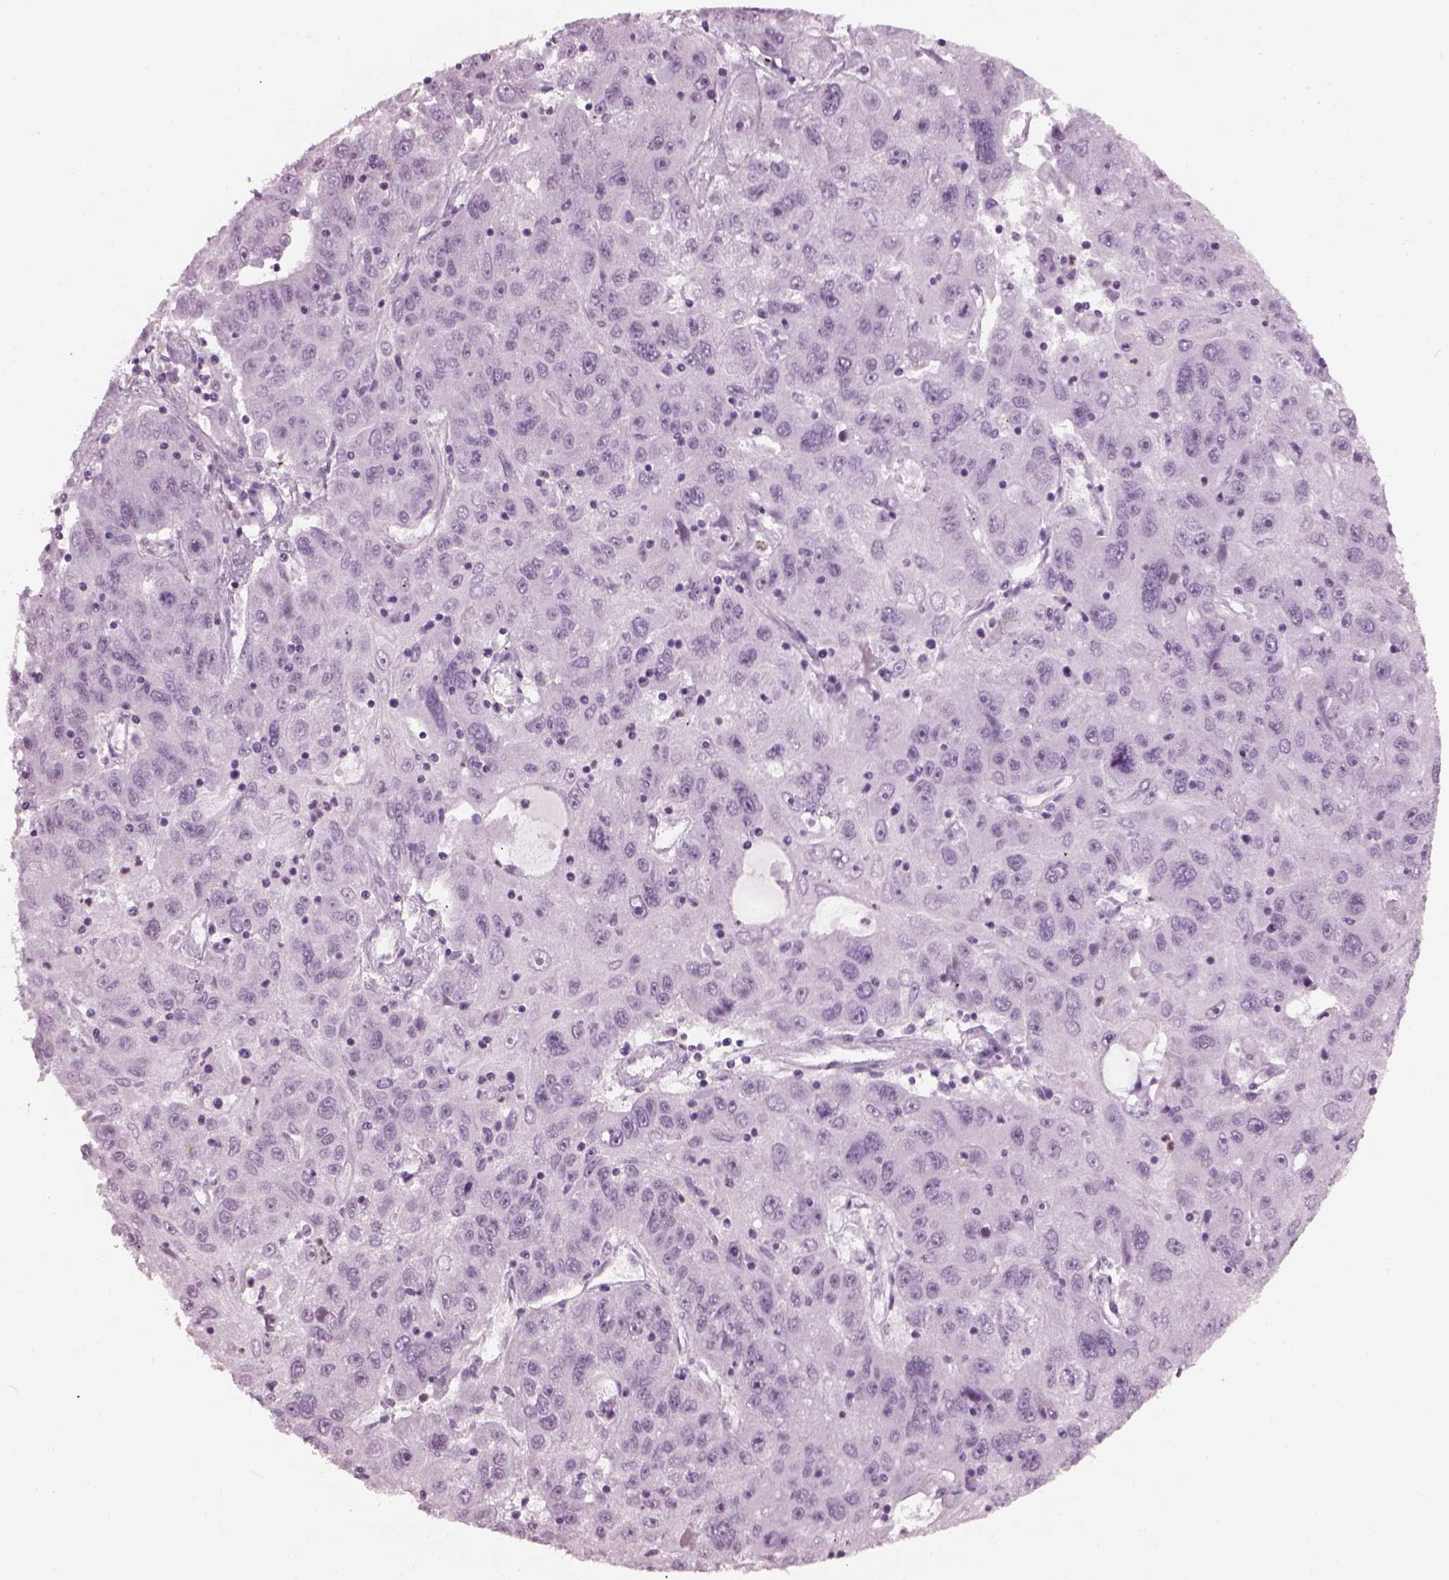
{"staining": {"intensity": "negative", "quantity": "none", "location": "none"}, "tissue": "stomach cancer", "cell_type": "Tumor cells", "image_type": "cancer", "snomed": [{"axis": "morphology", "description": "Adenocarcinoma, NOS"}, {"axis": "topography", "description": "Stomach"}], "caption": "IHC histopathology image of neoplastic tissue: human stomach adenocarcinoma stained with DAB (3,3'-diaminobenzidine) displays no significant protein positivity in tumor cells.", "gene": "ADGRG2", "patient": {"sex": "male", "age": 56}}